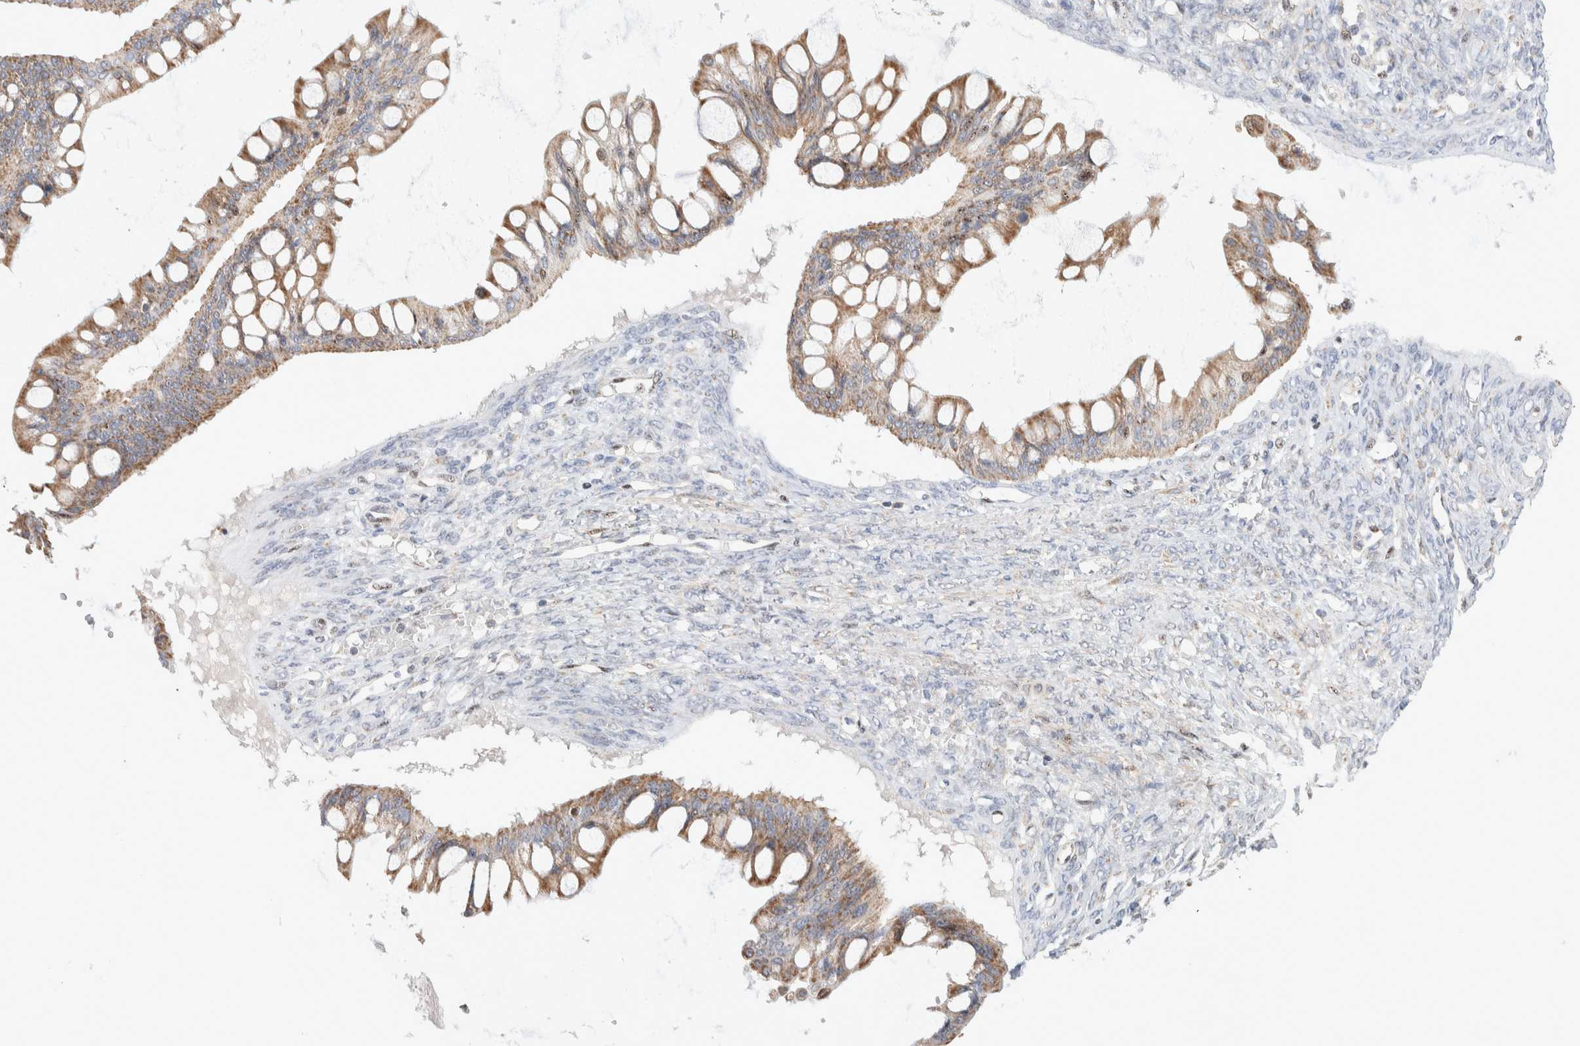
{"staining": {"intensity": "moderate", "quantity": ">75%", "location": "cytoplasmic/membranous"}, "tissue": "ovarian cancer", "cell_type": "Tumor cells", "image_type": "cancer", "snomed": [{"axis": "morphology", "description": "Cystadenocarcinoma, mucinous, NOS"}, {"axis": "topography", "description": "Ovary"}], "caption": "A micrograph showing moderate cytoplasmic/membranous positivity in about >75% of tumor cells in mucinous cystadenocarcinoma (ovarian), as visualized by brown immunohistochemical staining.", "gene": "ZNF695", "patient": {"sex": "female", "age": 73}}